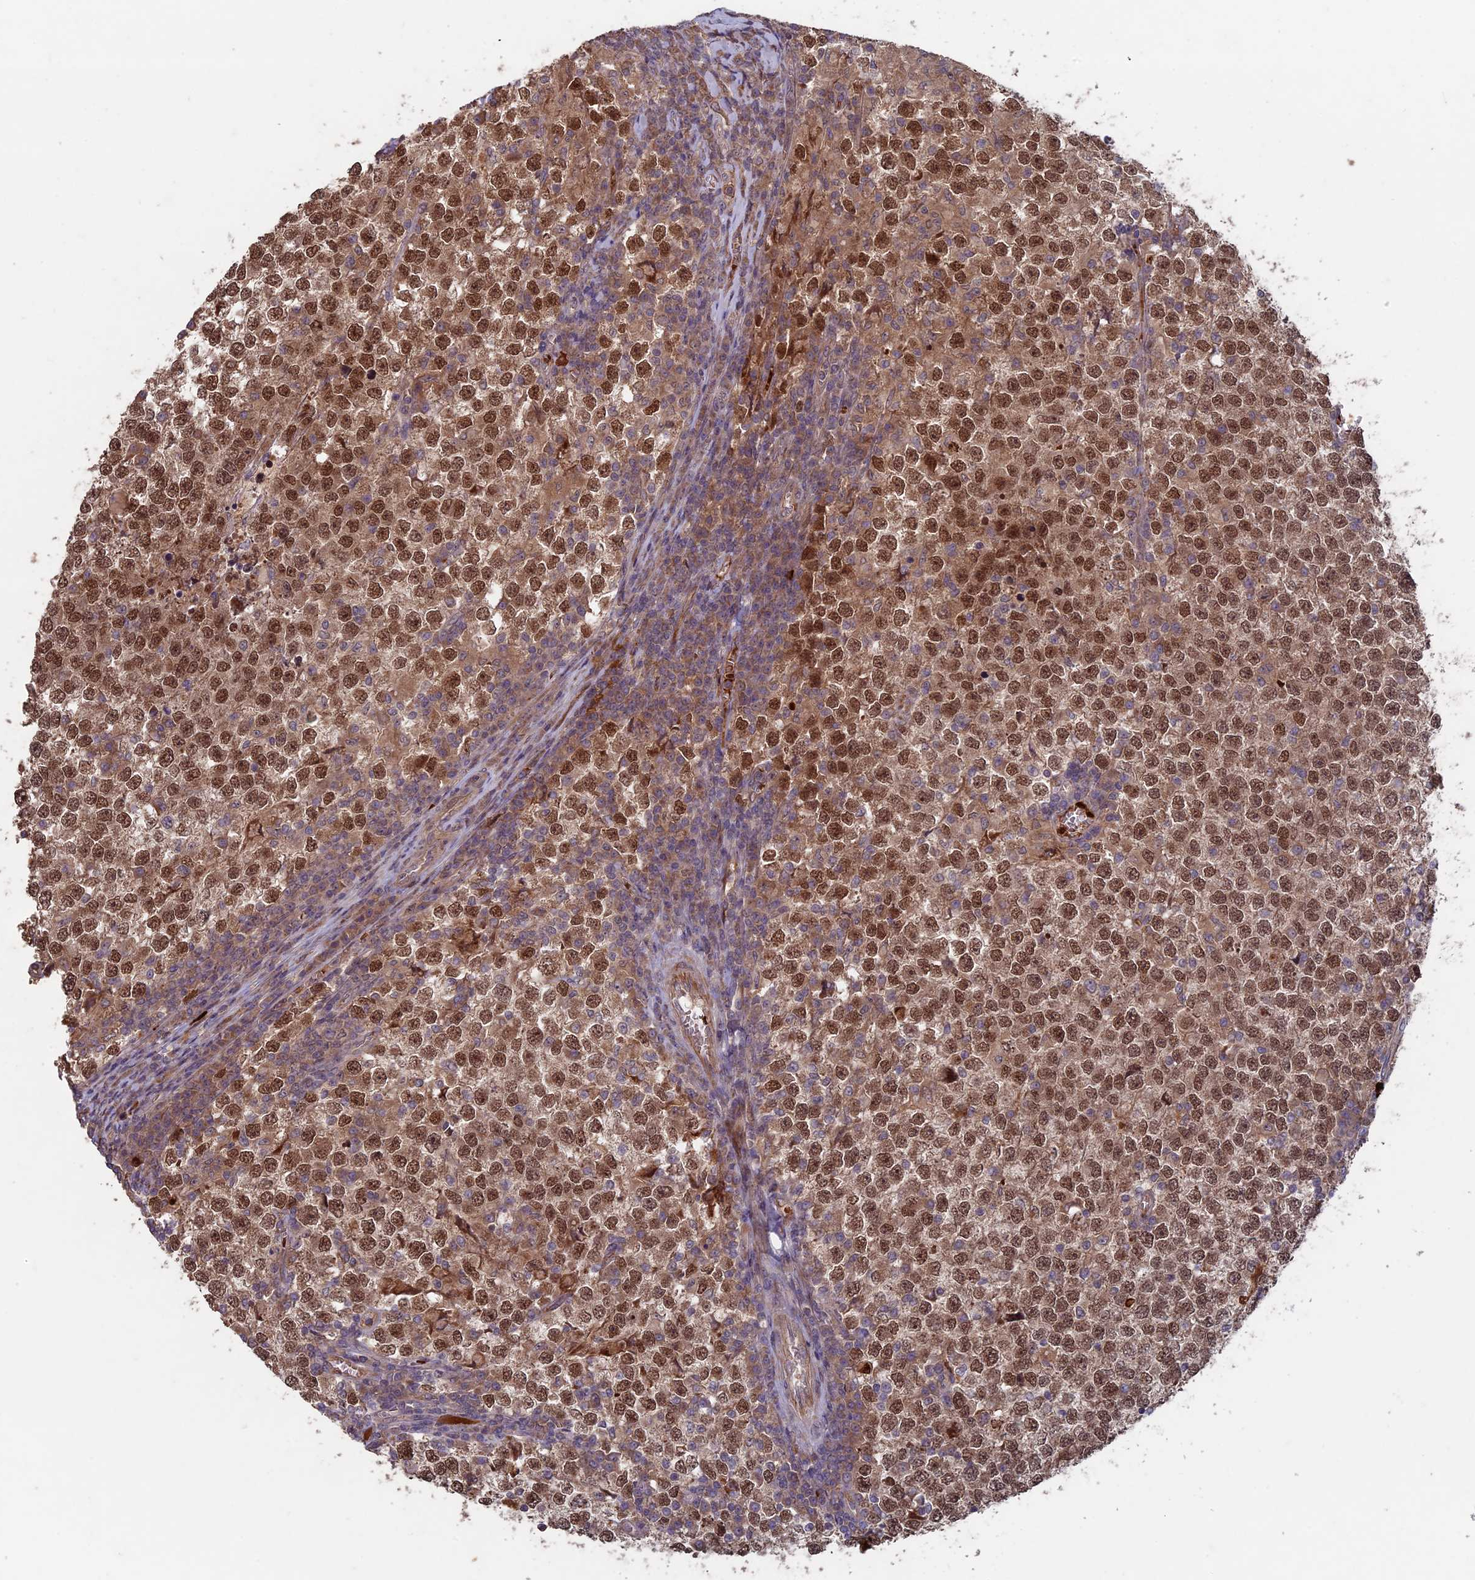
{"staining": {"intensity": "moderate", "quantity": ">75%", "location": "cytoplasmic/membranous,nuclear"}, "tissue": "testis cancer", "cell_type": "Tumor cells", "image_type": "cancer", "snomed": [{"axis": "morphology", "description": "Seminoma, NOS"}, {"axis": "topography", "description": "Testis"}], "caption": "Testis cancer stained with a brown dye reveals moderate cytoplasmic/membranous and nuclear positive positivity in approximately >75% of tumor cells.", "gene": "RCCD1", "patient": {"sex": "male", "age": 65}}